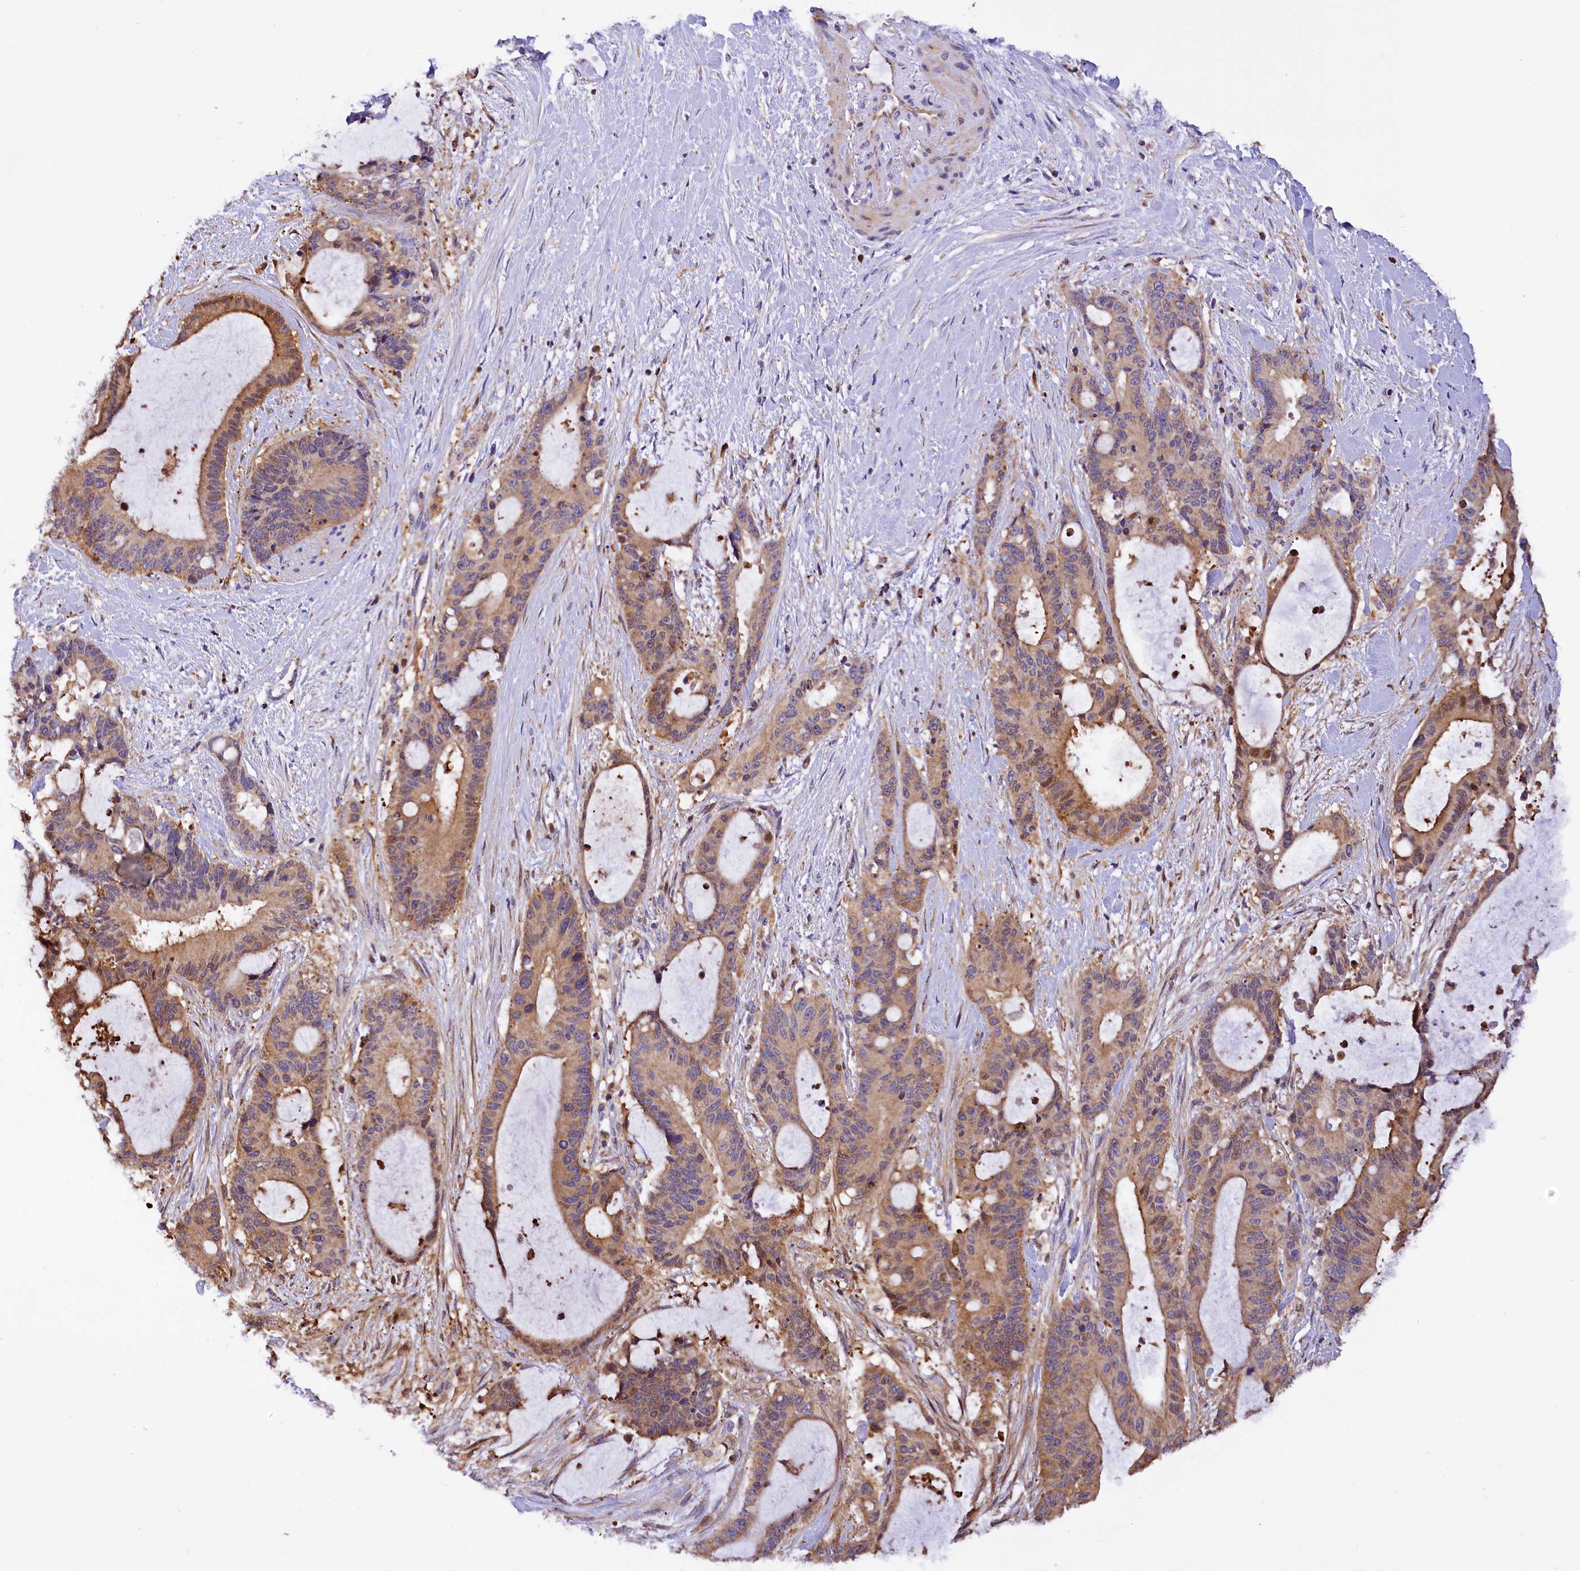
{"staining": {"intensity": "moderate", "quantity": ">75%", "location": "cytoplasmic/membranous"}, "tissue": "liver cancer", "cell_type": "Tumor cells", "image_type": "cancer", "snomed": [{"axis": "morphology", "description": "Normal tissue, NOS"}, {"axis": "morphology", "description": "Cholangiocarcinoma"}, {"axis": "topography", "description": "Liver"}, {"axis": "topography", "description": "Peripheral nerve tissue"}], "caption": "Human liver cancer stained for a protein (brown) exhibits moderate cytoplasmic/membranous positive expression in about >75% of tumor cells.", "gene": "TASOR2", "patient": {"sex": "female", "age": 73}}